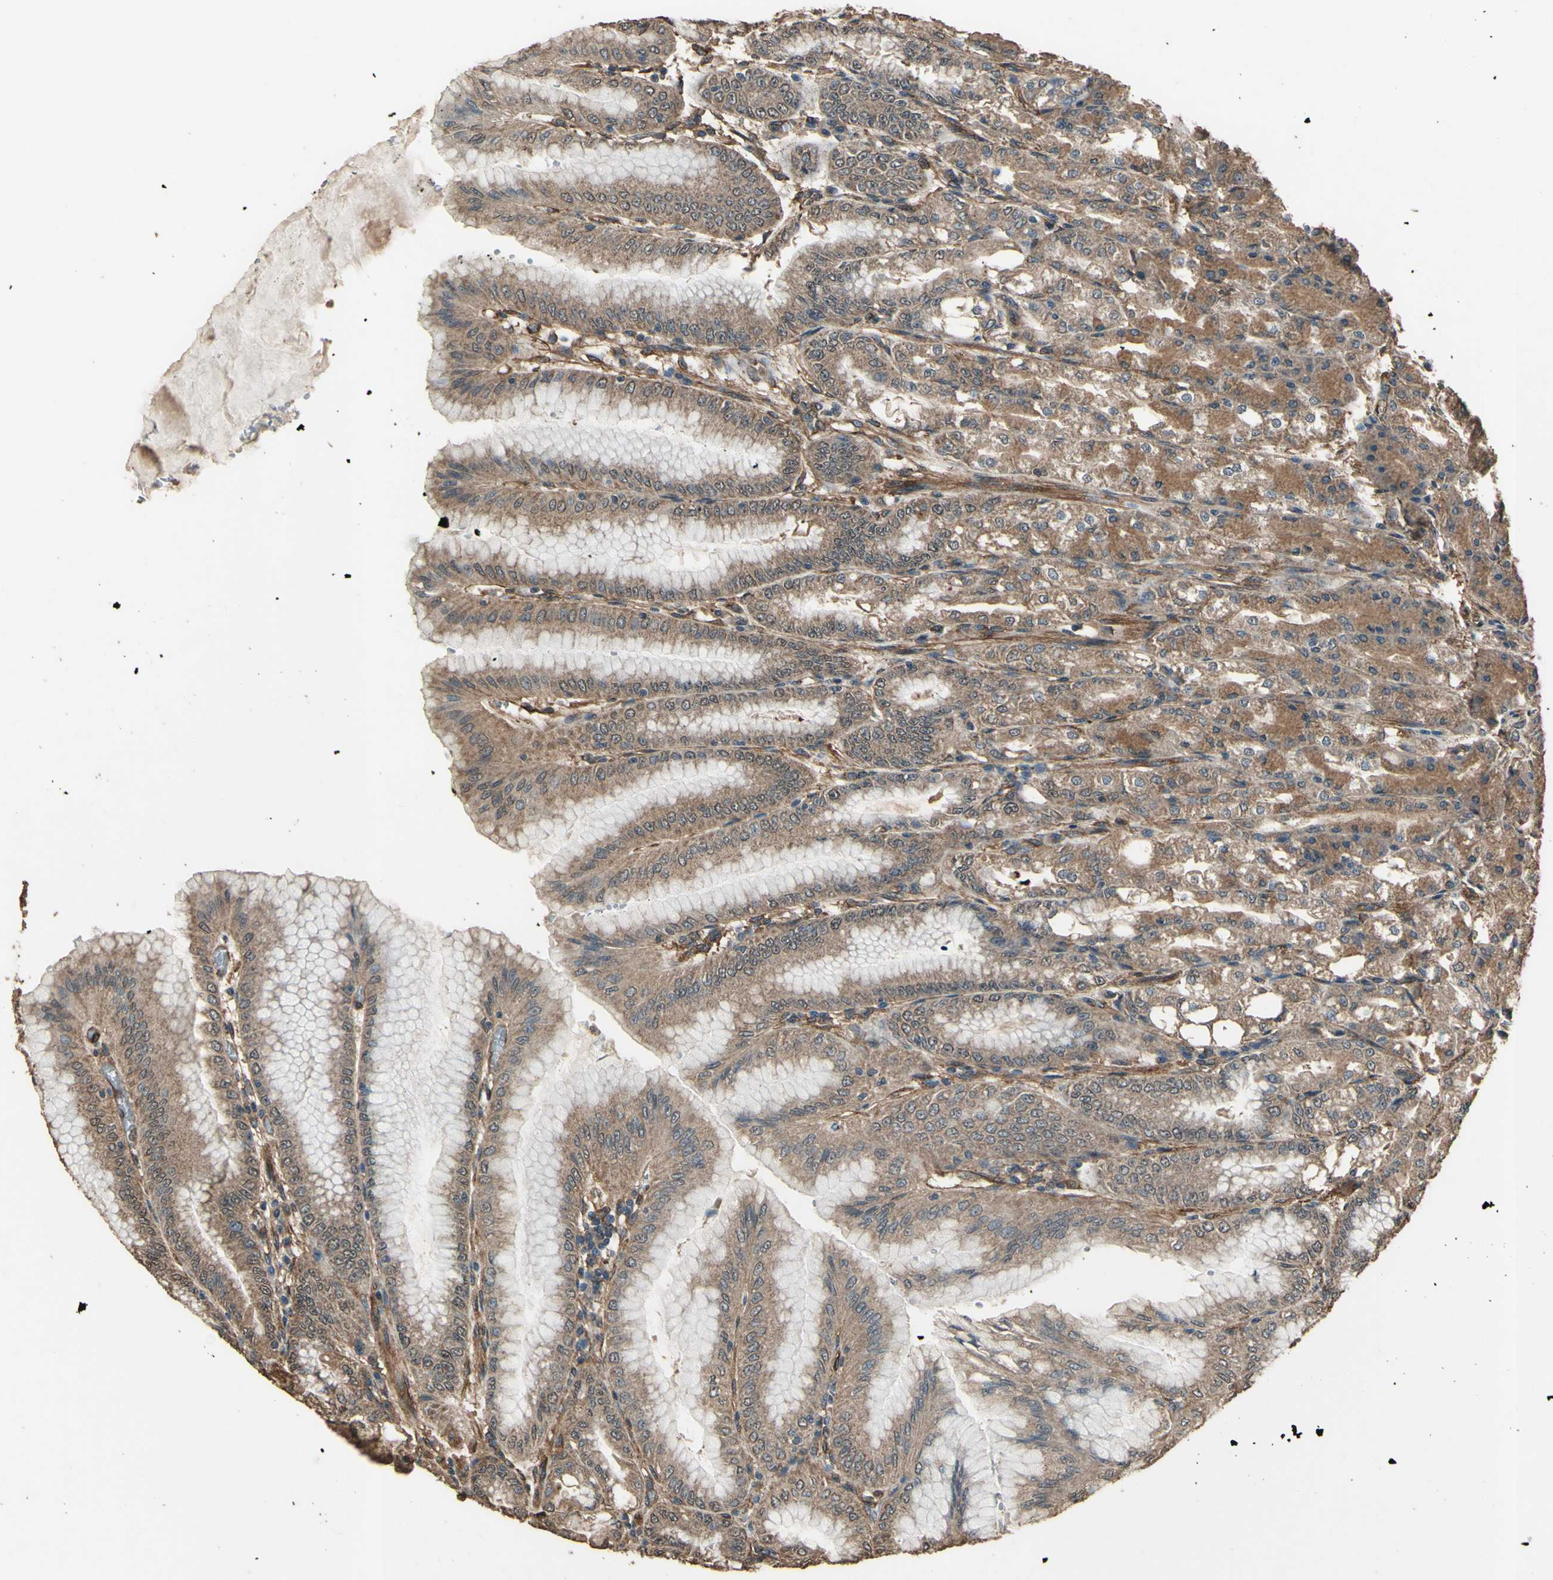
{"staining": {"intensity": "moderate", "quantity": ">75%", "location": "cytoplasmic/membranous"}, "tissue": "stomach", "cell_type": "Glandular cells", "image_type": "normal", "snomed": [{"axis": "morphology", "description": "Normal tissue, NOS"}, {"axis": "topography", "description": "Stomach, lower"}], "caption": "Stomach stained with IHC displays moderate cytoplasmic/membranous positivity in approximately >75% of glandular cells.", "gene": "TSPO", "patient": {"sex": "male", "age": 71}}